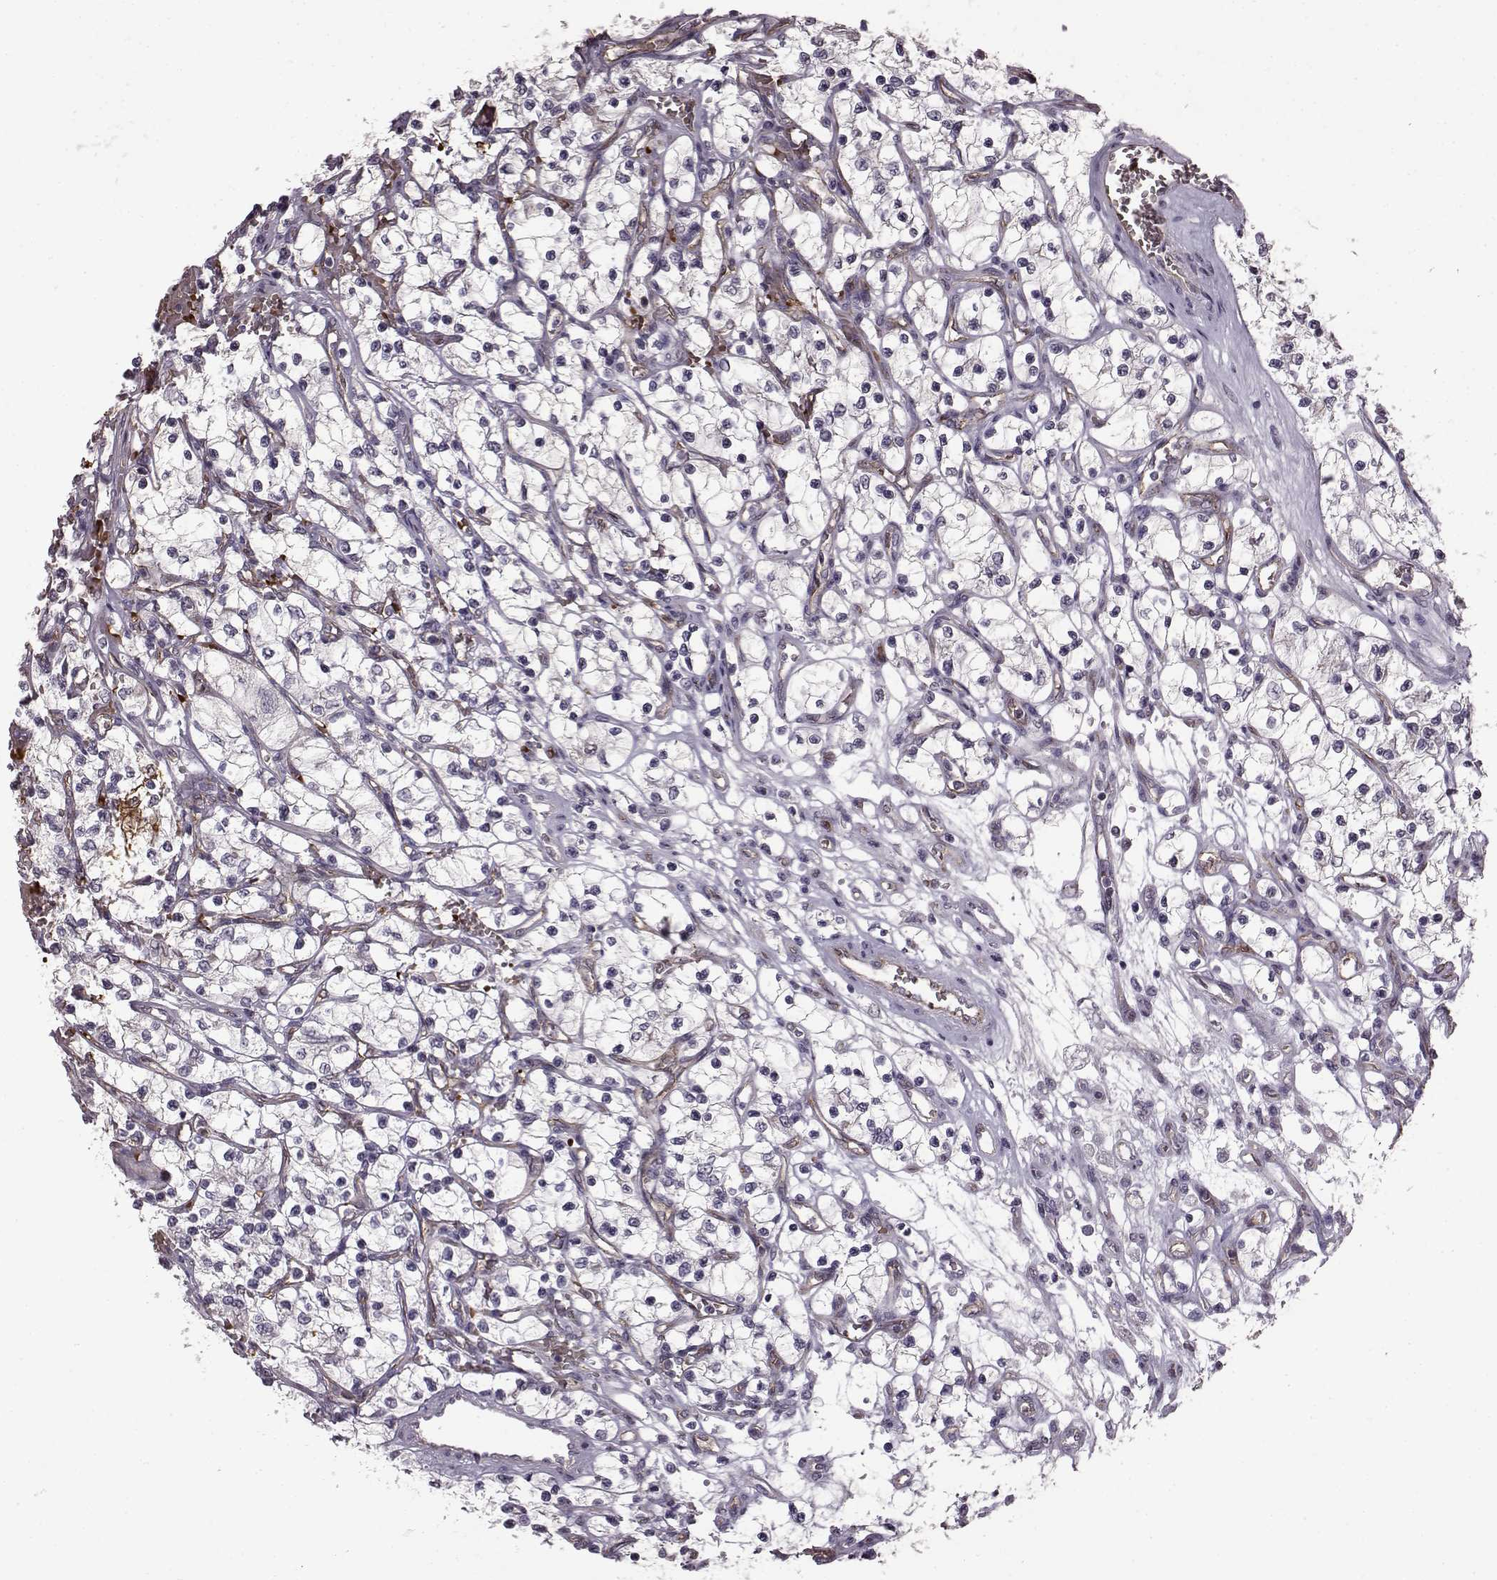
{"staining": {"intensity": "negative", "quantity": "none", "location": "none"}, "tissue": "renal cancer", "cell_type": "Tumor cells", "image_type": "cancer", "snomed": [{"axis": "morphology", "description": "Adenocarcinoma, NOS"}, {"axis": "topography", "description": "Kidney"}], "caption": "This is a image of immunohistochemistry (IHC) staining of renal cancer, which shows no expression in tumor cells. Nuclei are stained in blue.", "gene": "PROP1", "patient": {"sex": "female", "age": 69}}